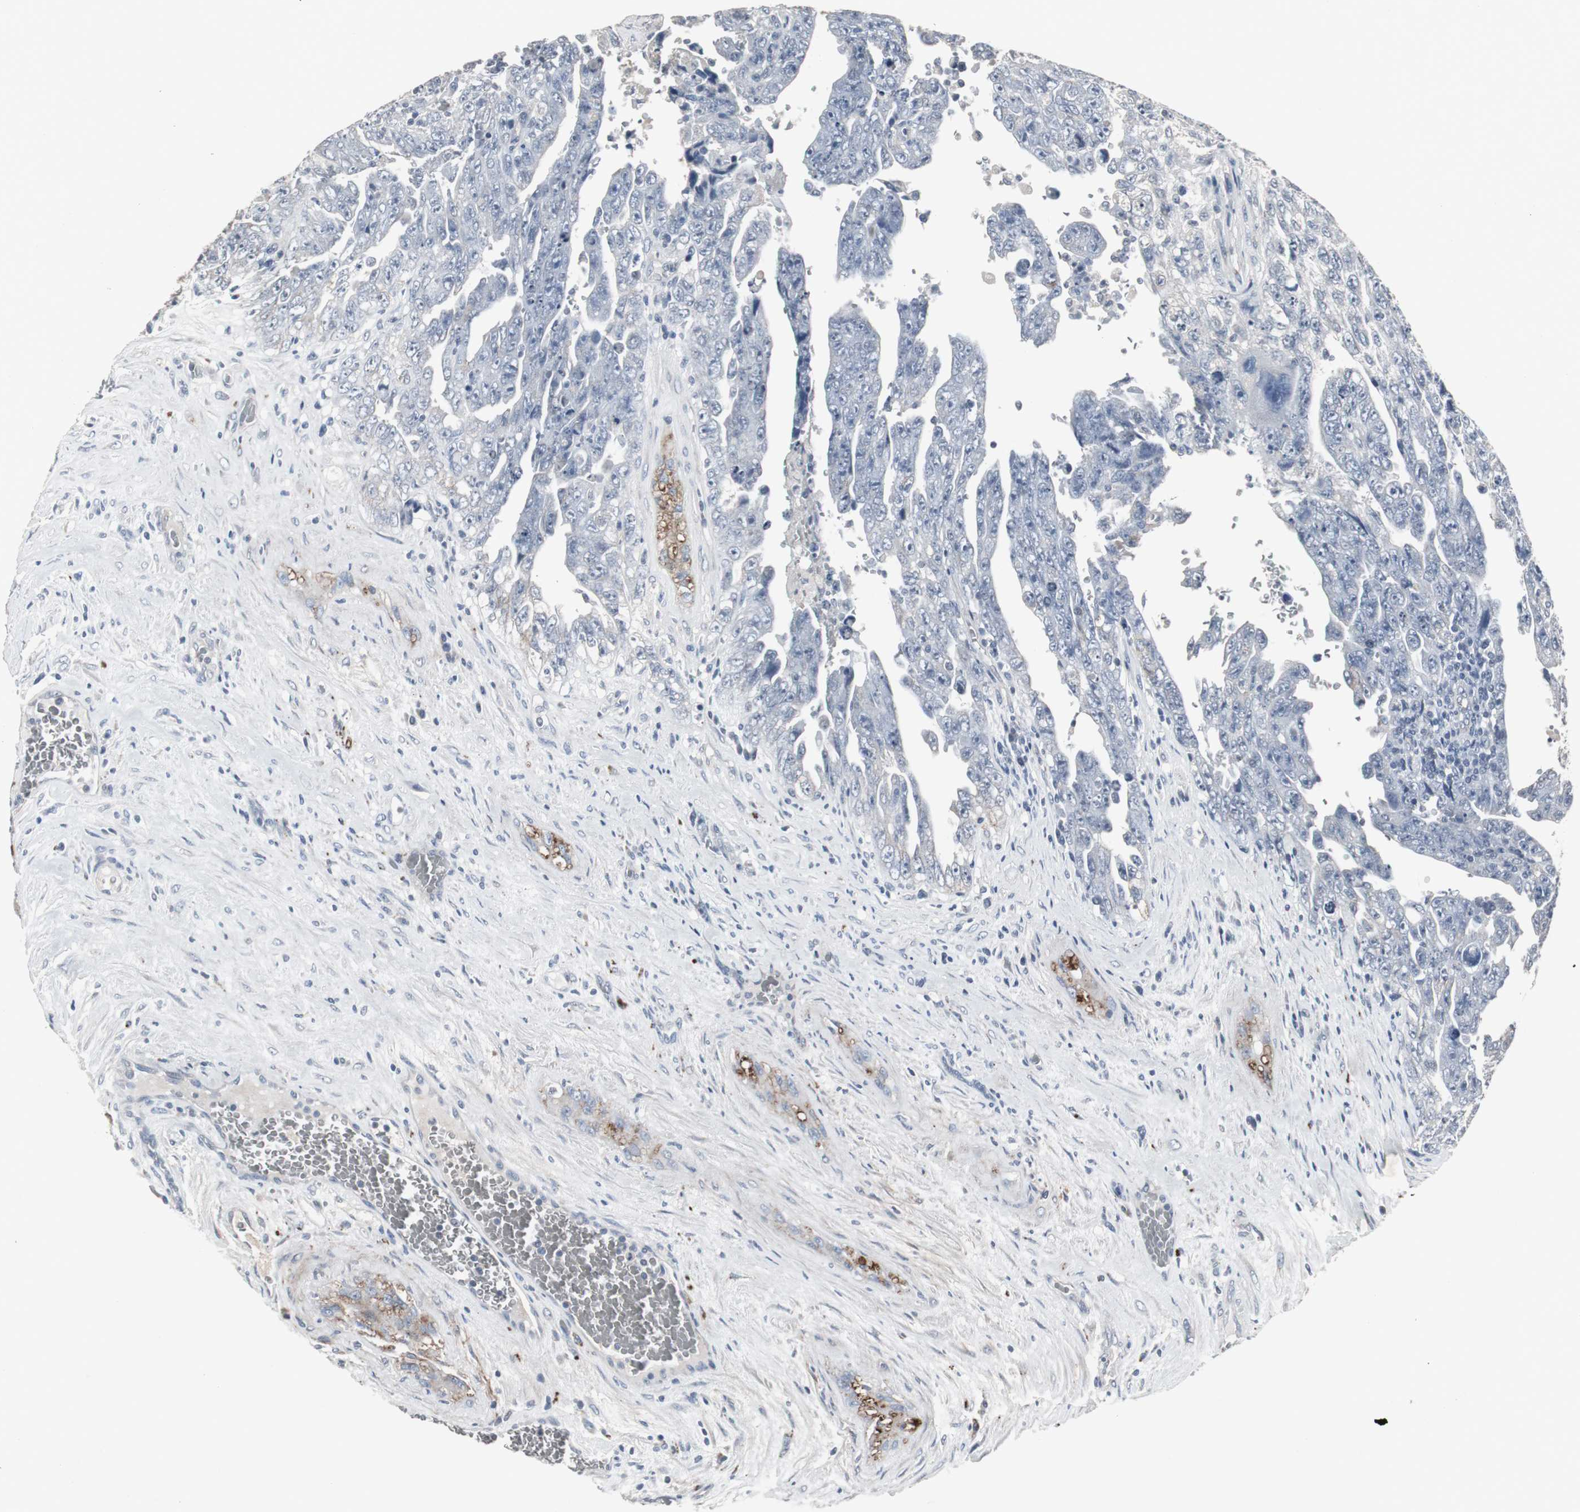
{"staining": {"intensity": "negative", "quantity": "none", "location": "none"}, "tissue": "testis cancer", "cell_type": "Tumor cells", "image_type": "cancer", "snomed": [{"axis": "morphology", "description": "Carcinoma, Embryonal, NOS"}, {"axis": "topography", "description": "Testis"}], "caption": "Tumor cells are negative for protein expression in human embryonal carcinoma (testis).", "gene": "ACAA1", "patient": {"sex": "male", "age": 28}}